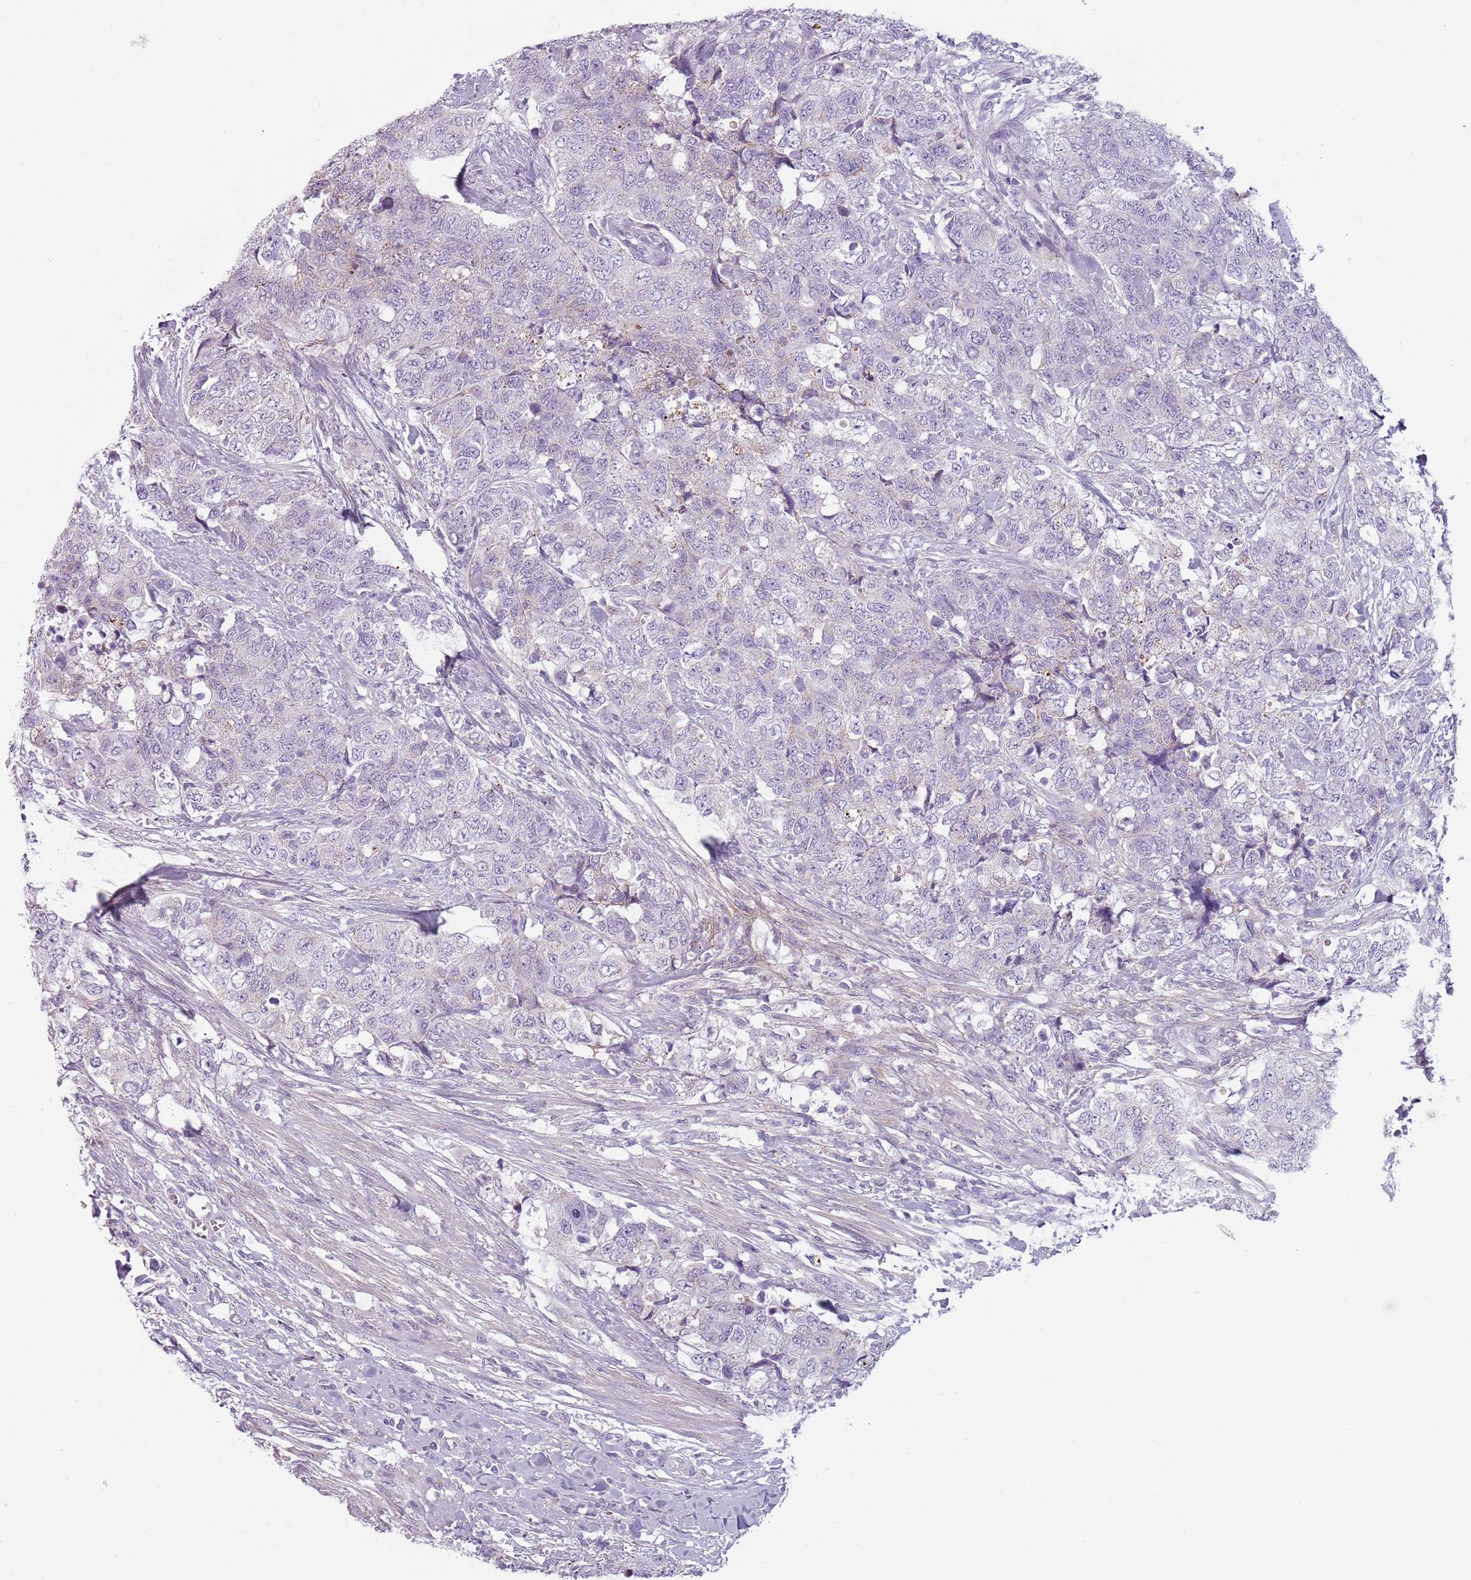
{"staining": {"intensity": "negative", "quantity": "none", "location": "none"}, "tissue": "urothelial cancer", "cell_type": "Tumor cells", "image_type": "cancer", "snomed": [{"axis": "morphology", "description": "Urothelial carcinoma, High grade"}, {"axis": "topography", "description": "Urinary bladder"}], "caption": "Immunohistochemical staining of urothelial carcinoma (high-grade) reveals no significant expression in tumor cells. (Brightfield microscopy of DAB (3,3'-diaminobenzidine) immunohistochemistry (IHC) at high magnification).", "gene": "MEGF8", "patient": {"sex": "female", "age": 78}}